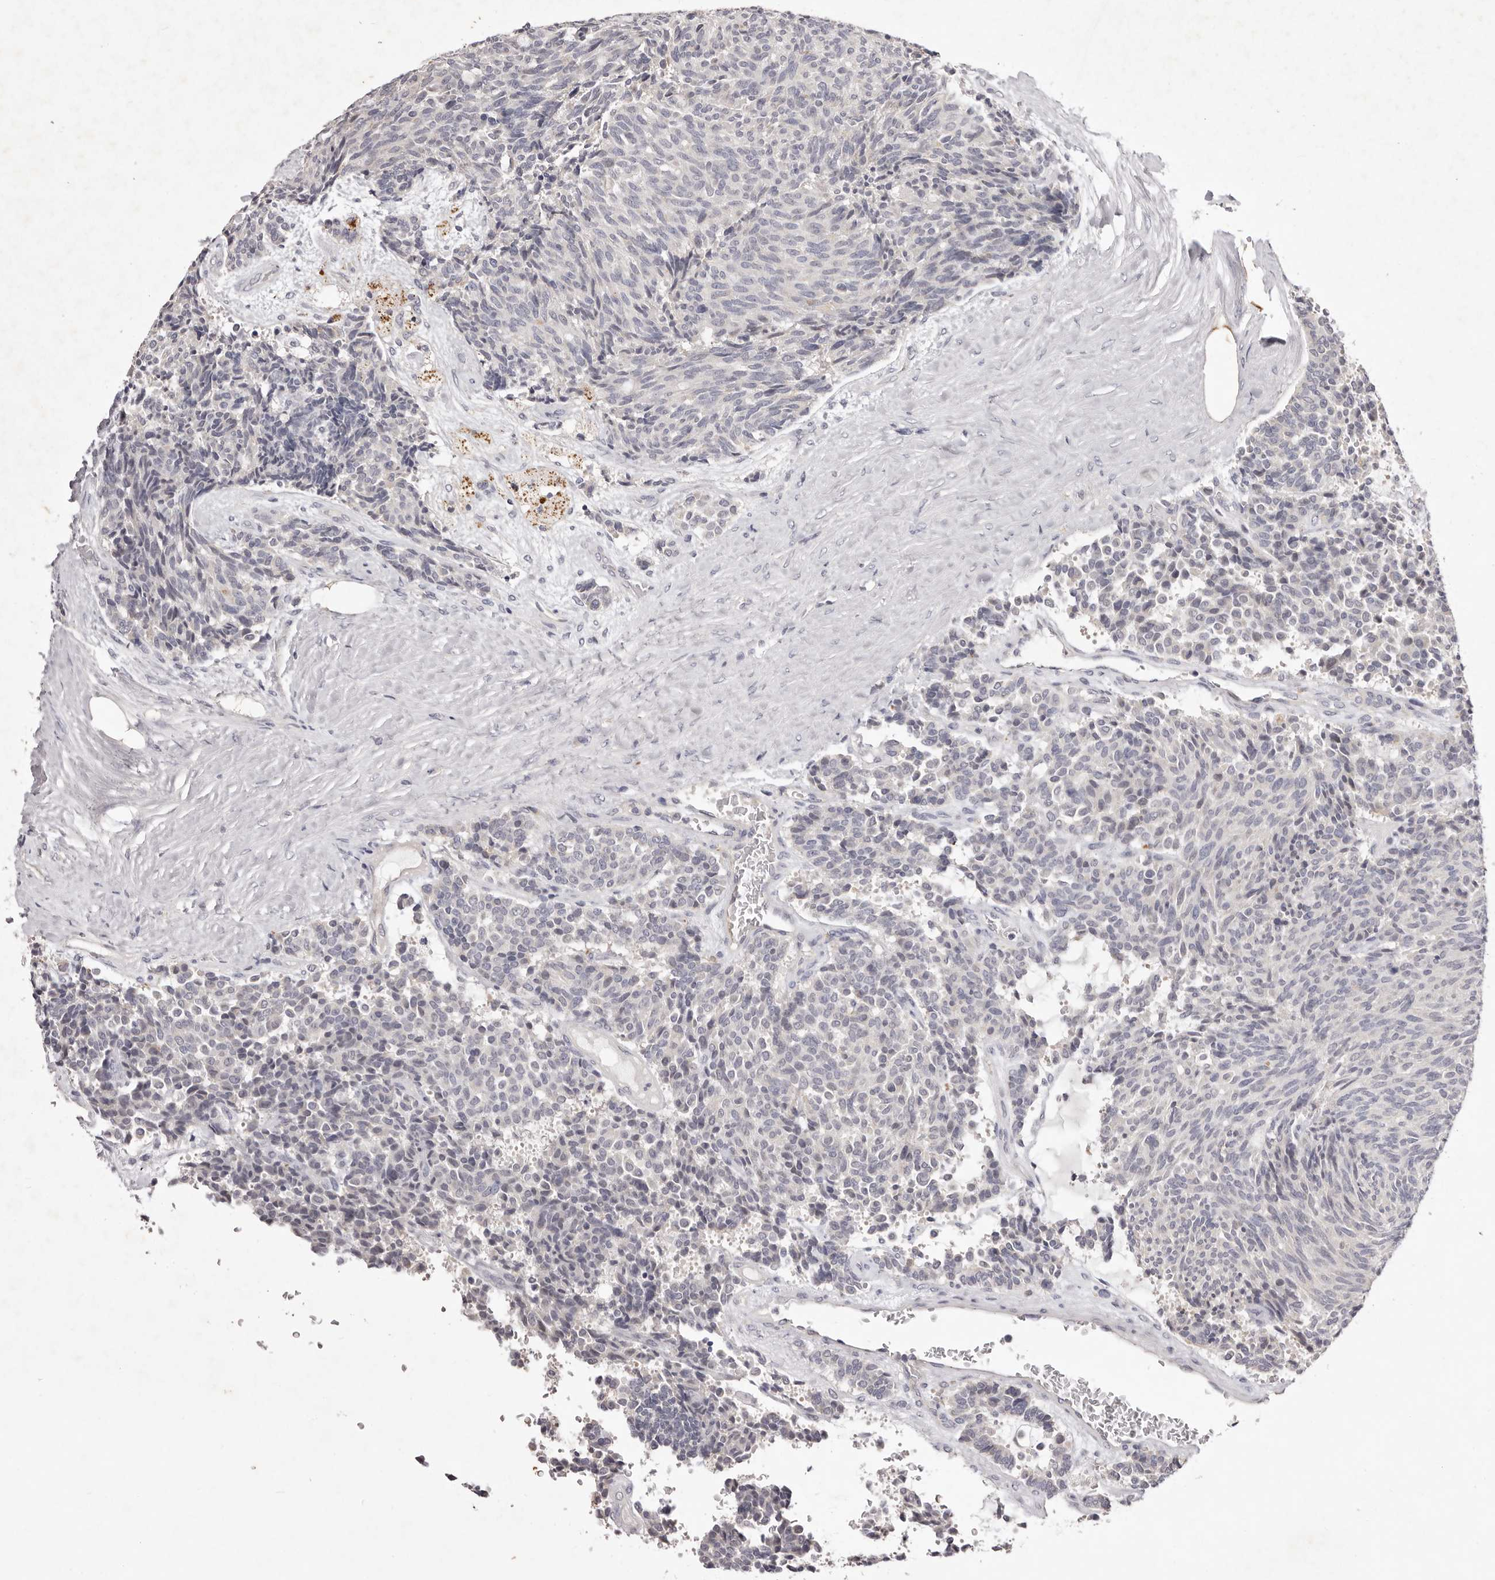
{"staining": {"intensity": "negative", "quantity": "none", "location": "none"}, "tissue": "carcinoid", "cell_type": "Tumor cells", "image_type": "cancer", "snomed": [{"axis": "morphology", "description": "Carcinoid, malignant, NOS"}, {"axis": "topography", "description": "Pancreas"}], "caption": "A histopathology image of malignant carcinoid stained for a protein demonstrates no brown staining in tumor cells. The staining is performed using DAB brown chromogen with nuclei counter-stained in using hematoxylin.", "gene": "GARNL3", "patient": {"sex": "female", "age": 54}}